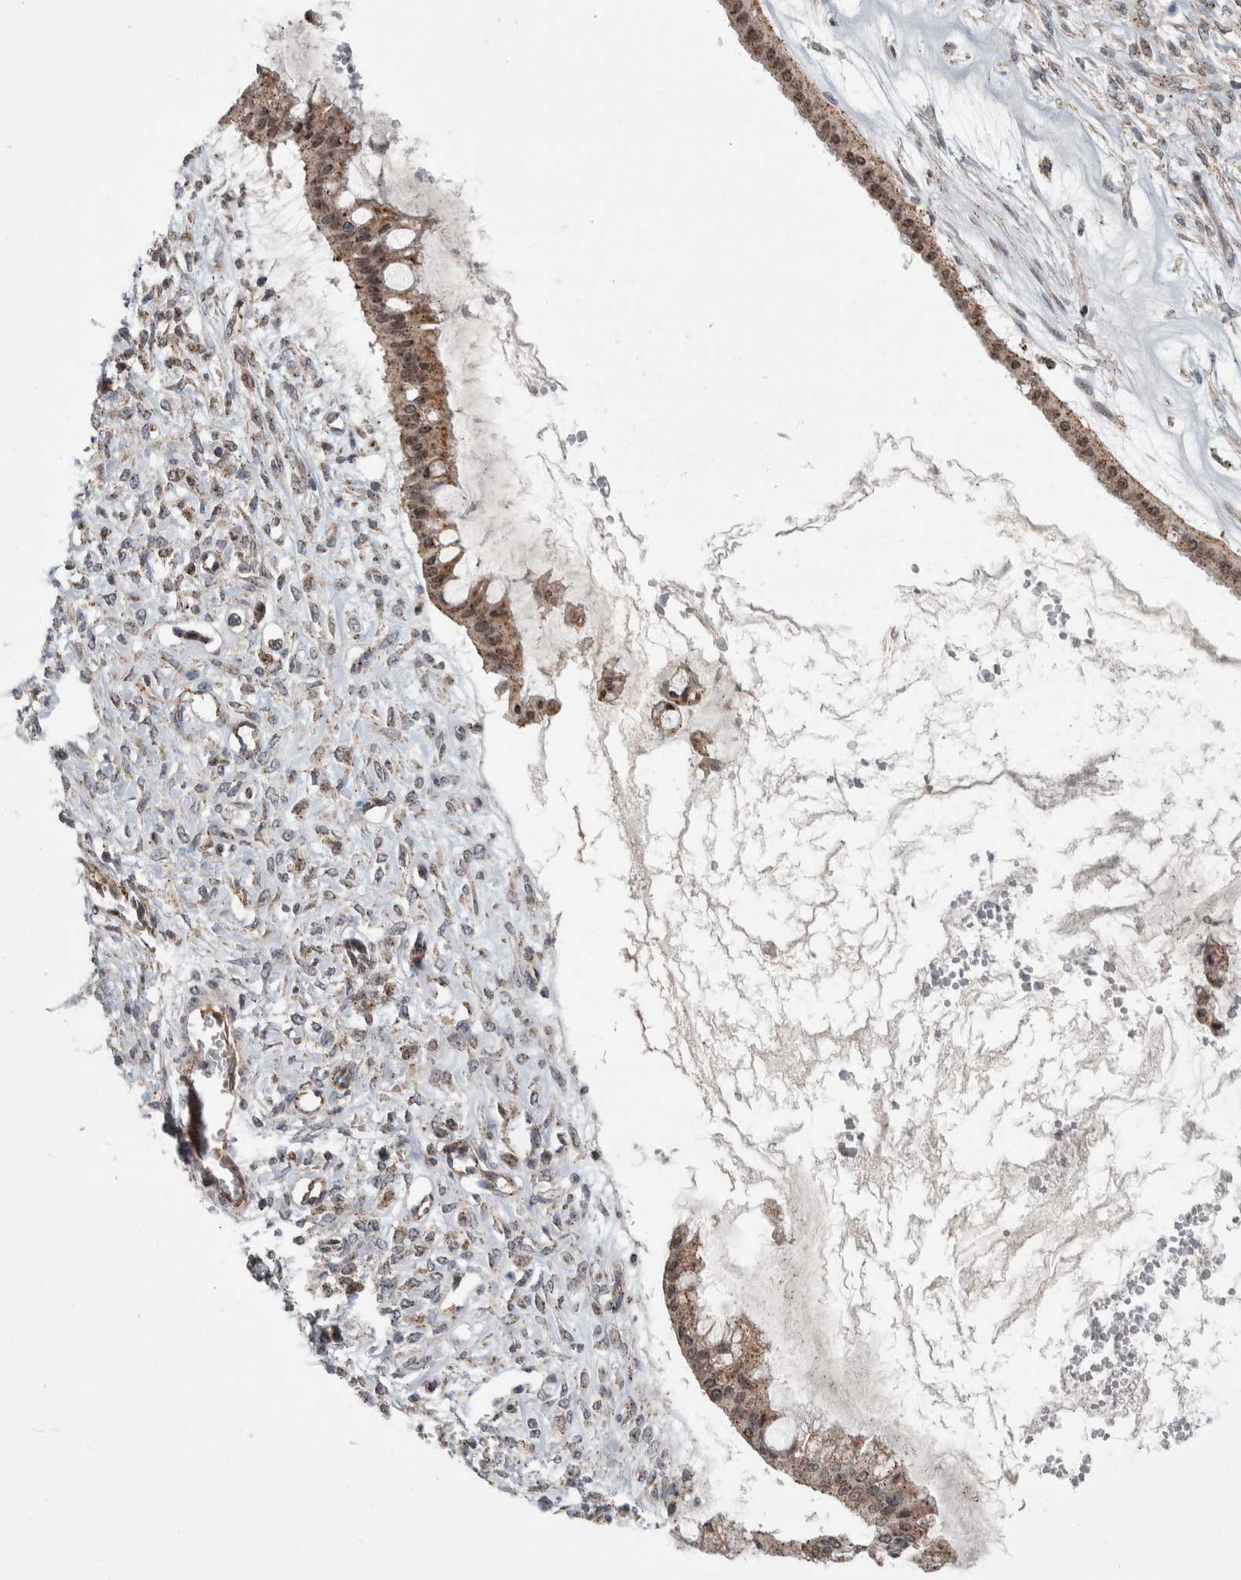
{"staining": {"intensity": "weak", "quantity": ">75%", "location": "cytoplasmic/membranous"}, "tissue": "ovarian cancer", "cell_type": "Tumor cells", "image_type": "cancer", "snomed": [{"axis": "morphology", "description": "Cystadenocarcinoma, mucinous, NOS"}, {"axis": "topography", "description": "Ovary"}], "caption": "Protein expression analysis of human ovarian mucinous cystadenocarcinoma reveals weak cytoplasmic/membranous staining in about >75% of tumor cells. Nuclei are stained in blue.", "gene": "MSL1", "patient": {"sex": "female", "age": 73}}